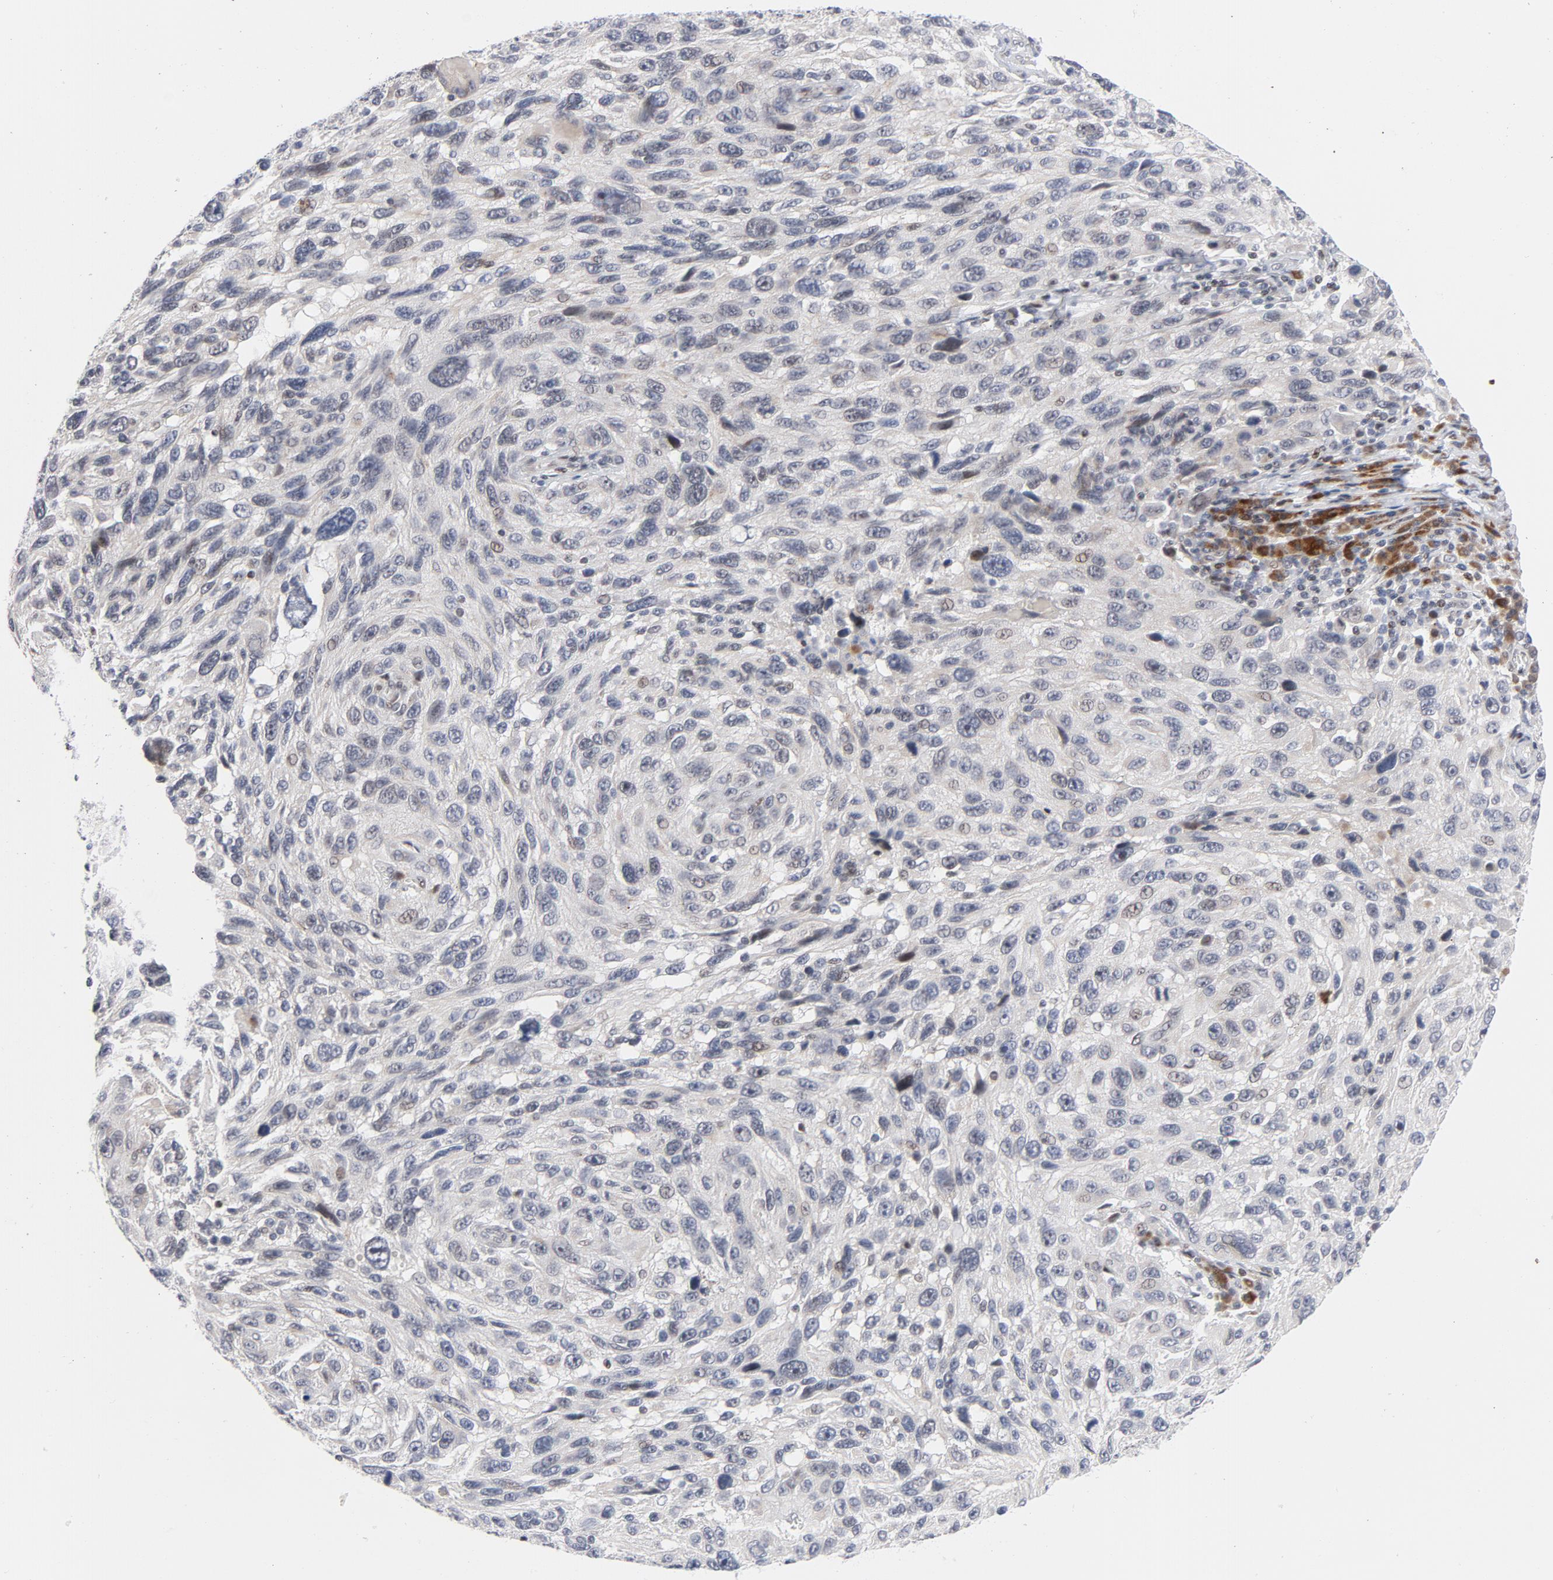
{"staining": {"intensity": "weak", "quantity": "<25%", "location": "nuclear"}, "tissue": "melanoma", "cell_type": "Tumor cells", "image_type": "cancer", "snomed": [{"axis": "morphology", "description": "Malignant melanoma, NOS"}, {"axis": "topography", "description": "Skin"}], "caption": "There is no significant positivity in tumor cells of malignant melanoma.", "gene": "NFIC", "patient": {"sex": "male", "age": 53}}